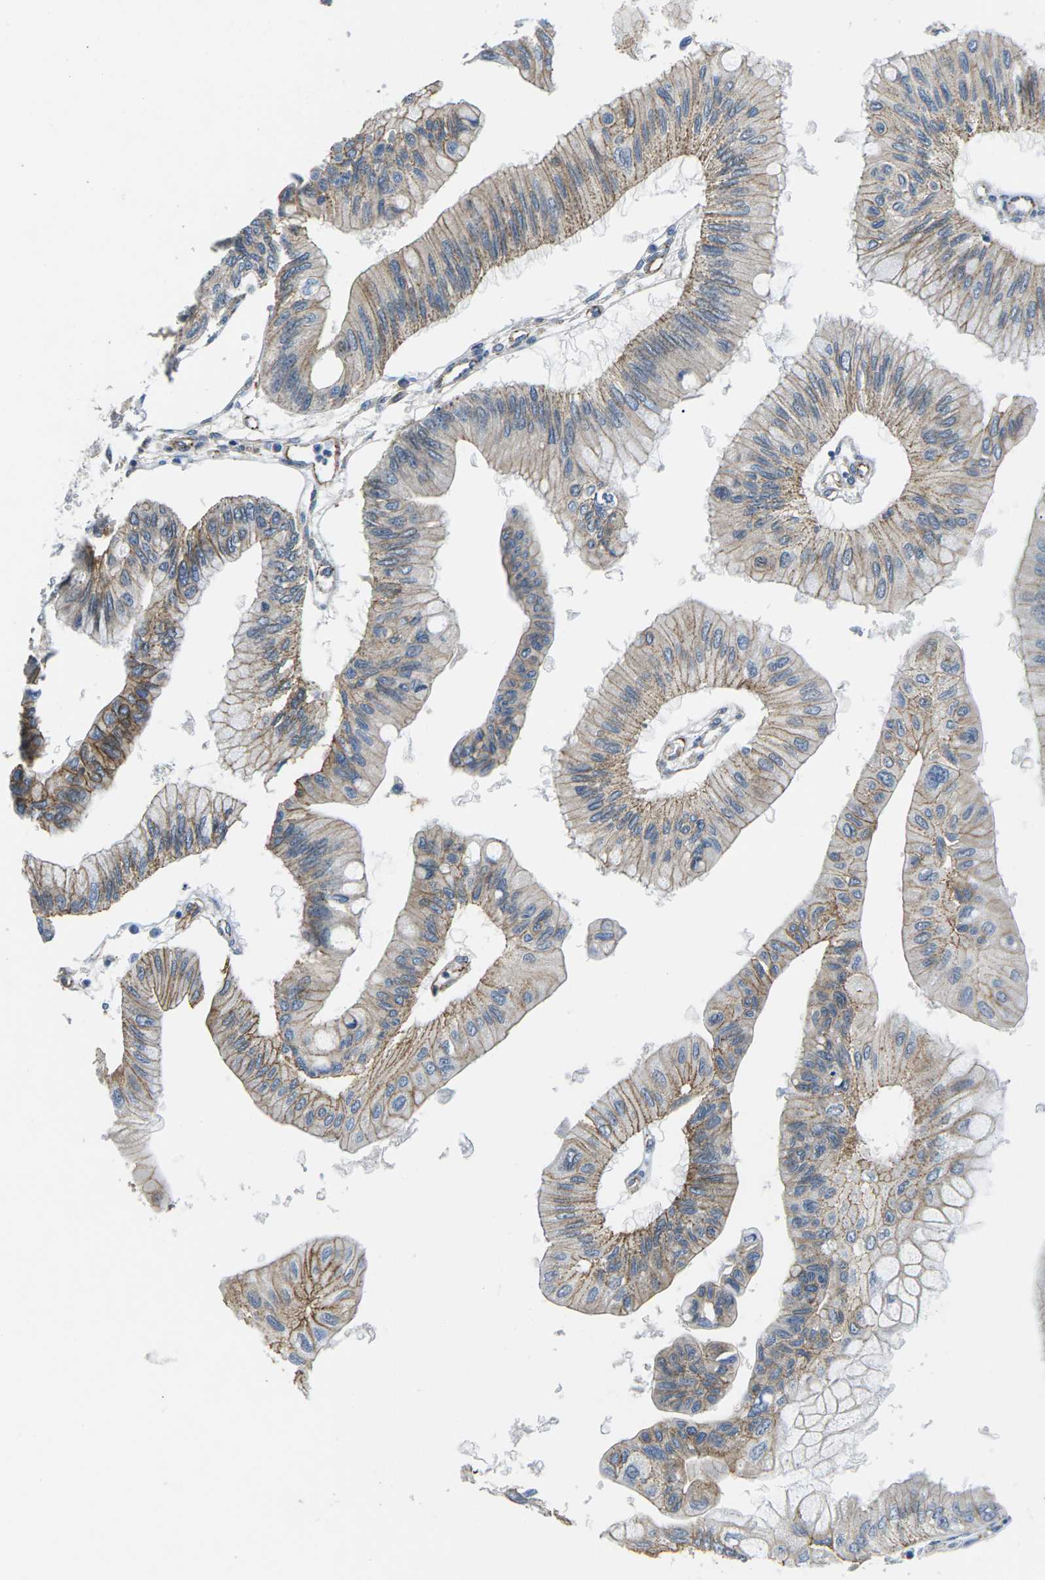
{"staining": {"intensity": "moderate", "quantity": ">75%", "location": "cytoplasmic/membranous"}, "tissue": "pancreatic cancer", "cell_type": "Tumor cells", "image_type": "cancer", "snomed": [{"axis": "morphology", "description": "Adenocarcinoma, NOS"}, {"axis": "topography", "description": "Pancreas"}], "caption": "Tumor cells reveal moderate cytoplasmic/membranous expression in approximately >75% of cells in pancreatic adenocarcinoma. Immunohistochemistry stains the protein in brown and the nuclei are stained blue.", "gene": "CTNND1", "patient": {"sex": "female", "age": 77}}